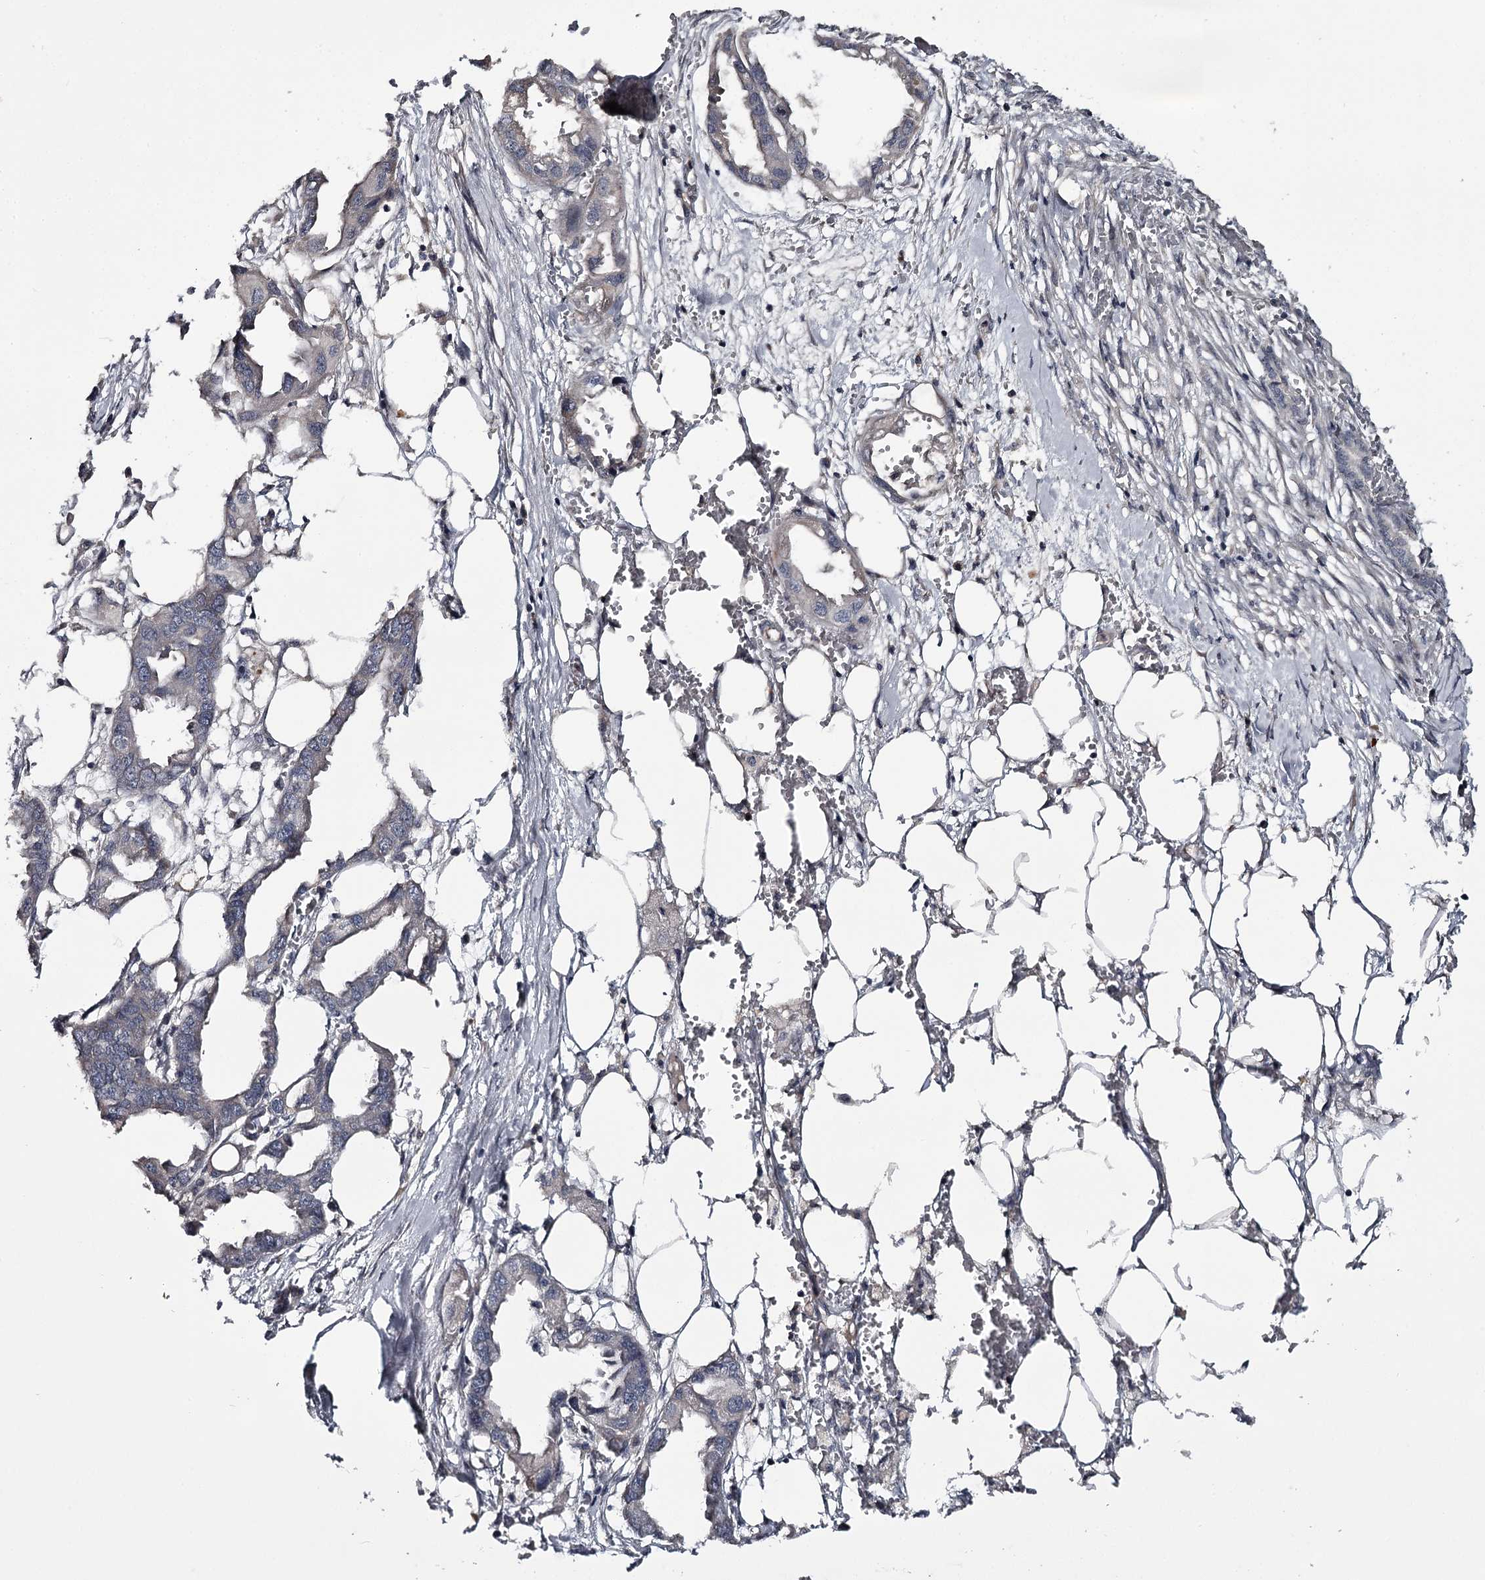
{"staining": {"intensity": "negative", "quantity": "none", "location": "none"}, "tissue": "endometrial cancer", "cell_type": "Tumor cells", "image_type": "cancer", "snomed": [{"axis": "morphology", "description": "Adenocarcinoma, NOS"}, {"axis": "morphology", "description": "Adenocarcinoma, metastatic, NOS"}, {"axis": "topography", "description": "Adipose tissue"}, {"axis": "topography", "description": "Endometrium"}], "caption": "Tumor cells are negative for protein expression in human endometrial cancer (metastatic adenocarcinoma).", "gene": "CWF19L2", "patient": {"sex": "female", "age": 67}}